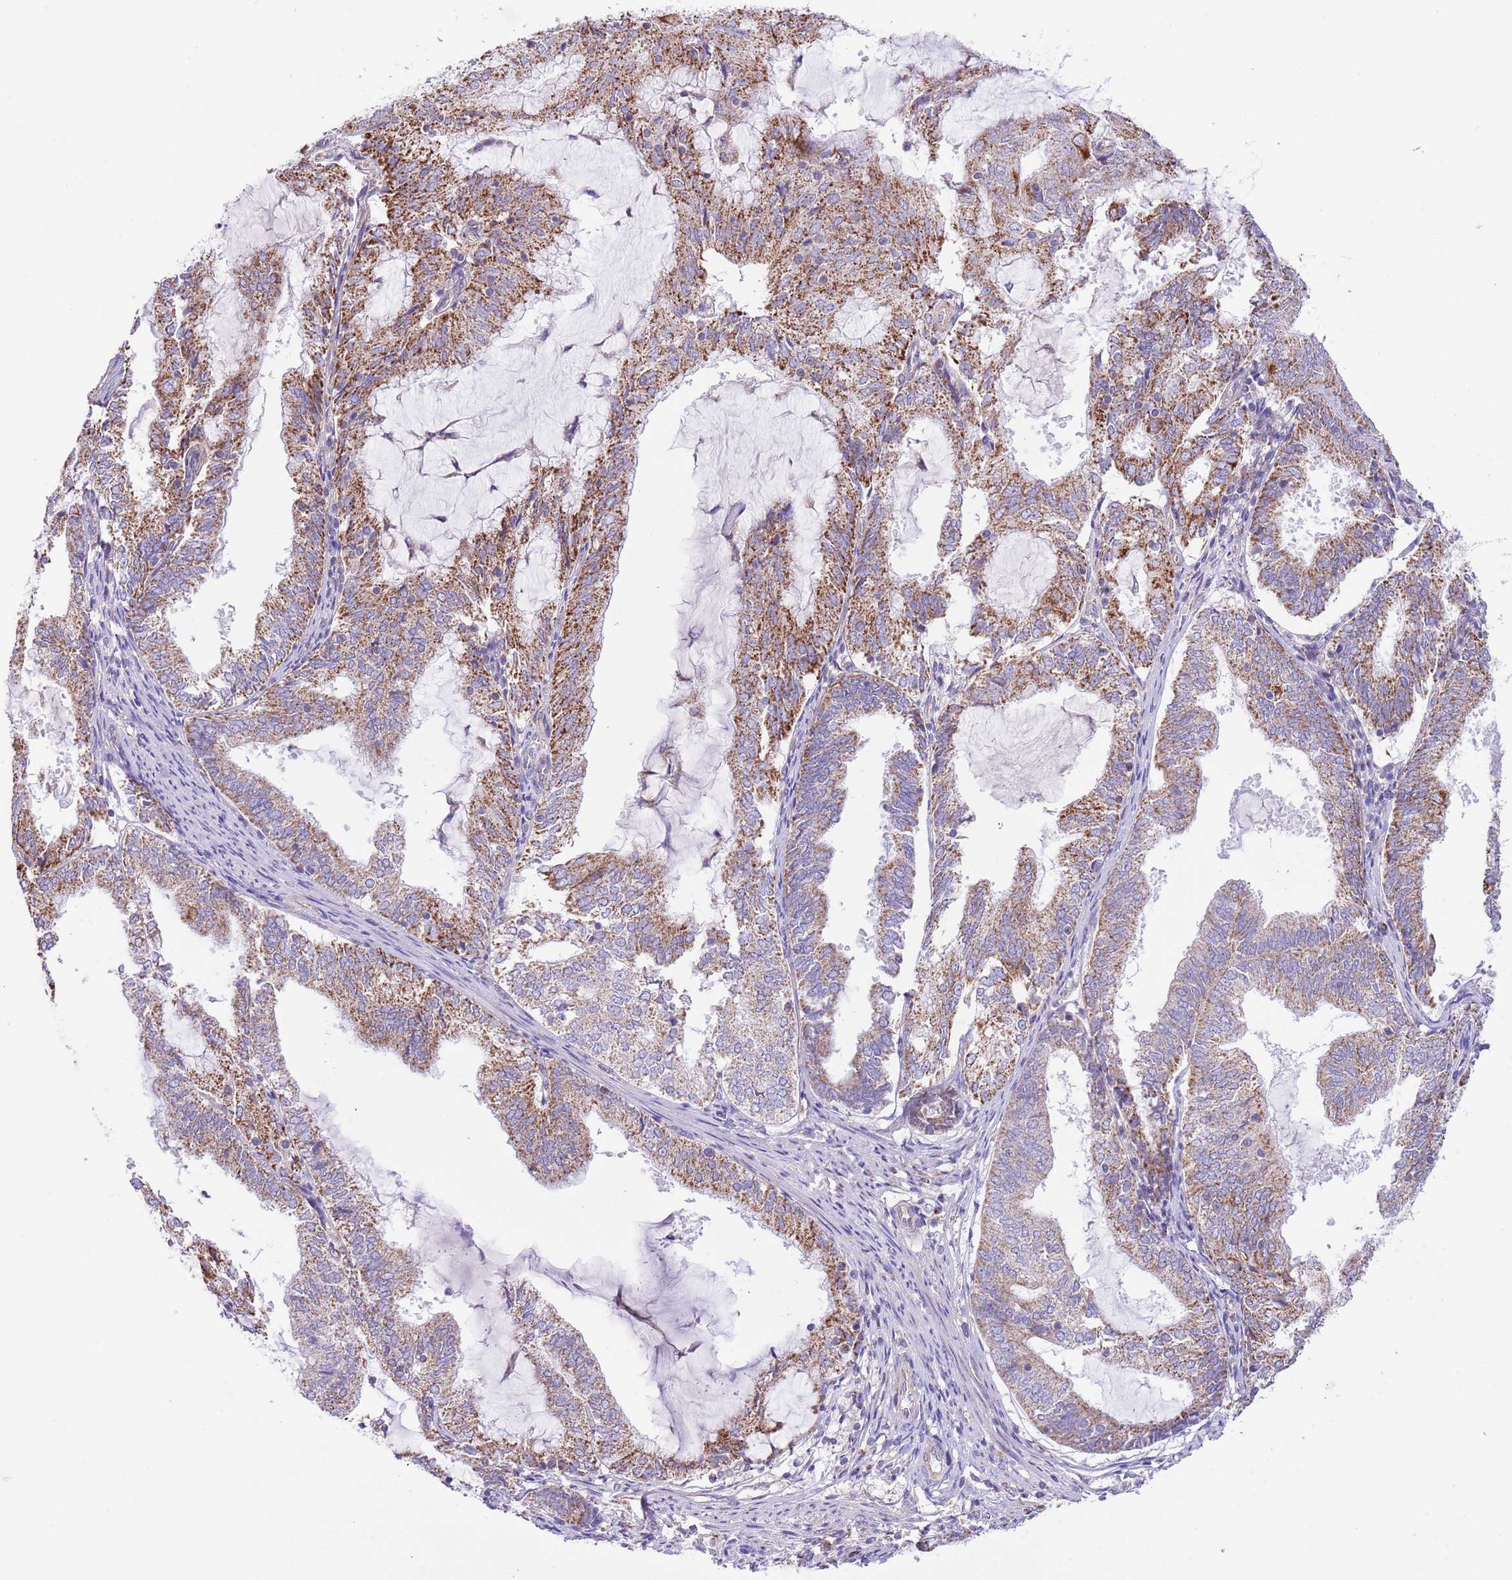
{"staining": {"intensity": "moderate", "quantity": ">75%", "location": "cytoplasmic/membranous"}, "tissue": "endometrial cancer", "cell_type": "Tumor cells", "image_type": "cancer", "snomed": [{"axis": "morphology", "description": "Adenocarcinoma, NOS"}, {"axis": "topography", "description": "Endometrium"}], "caption": "Immunohistochemistry staining of endometrial adenocarcinoma, which shows medium levels of moderate cytoplasmic/membranous positivity in approximately >75% of tumor cells indicating moderate cytoplasmic/membranous protein expression. The staining was performed using DAB (brown) for protein detection and nuclei were counterstained in hematoxylin (blue).", "gene": "SS18L2", "patient": {"sex": "female", "age": 81}}